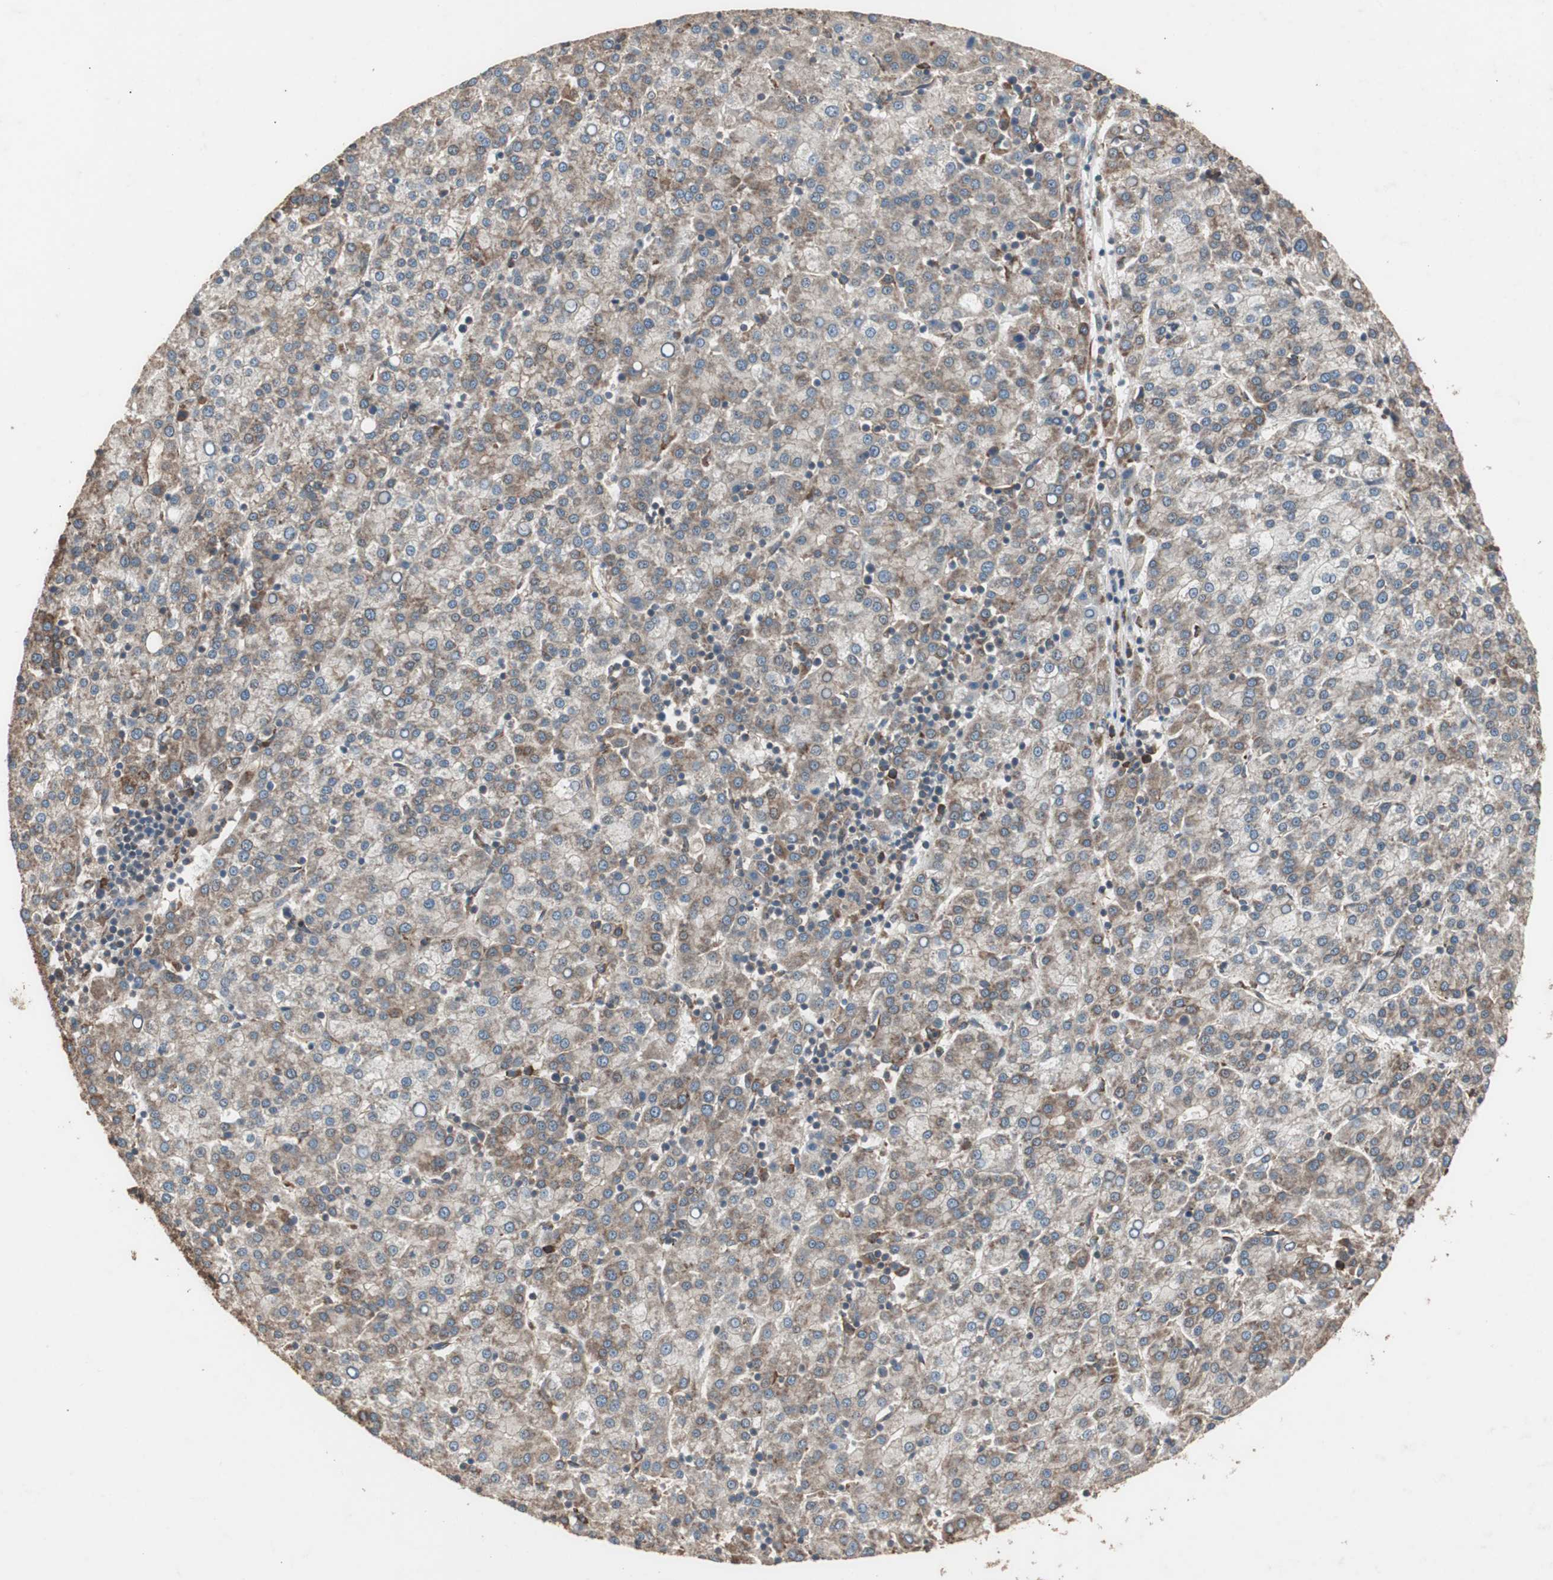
{"staining": {"intensity": "moderate", "quantity": ">75%", "location": "cytoplasmic/membranous"}, "tissue": "liver cancer", "cell_type": "Tumor cells", "image_type": "cancer", "snomed": [{"axis": "morphology", "description": "Carcinoma, Hepatocellular, NOS"}, {"axis": "topography", "description": "Liver"}], "caption": "Tumor cells exhibit moderate cytoplasmic/membranous staining in about >75% of cells in liver hepatocellular carcinoma. The protein is stained brown, and the nuclei are stained in blue (DAB IHC with brightfield microscopy, high magnification).", "gene": "LZTS1", "patient": {"sex": "female", "age": 58}}